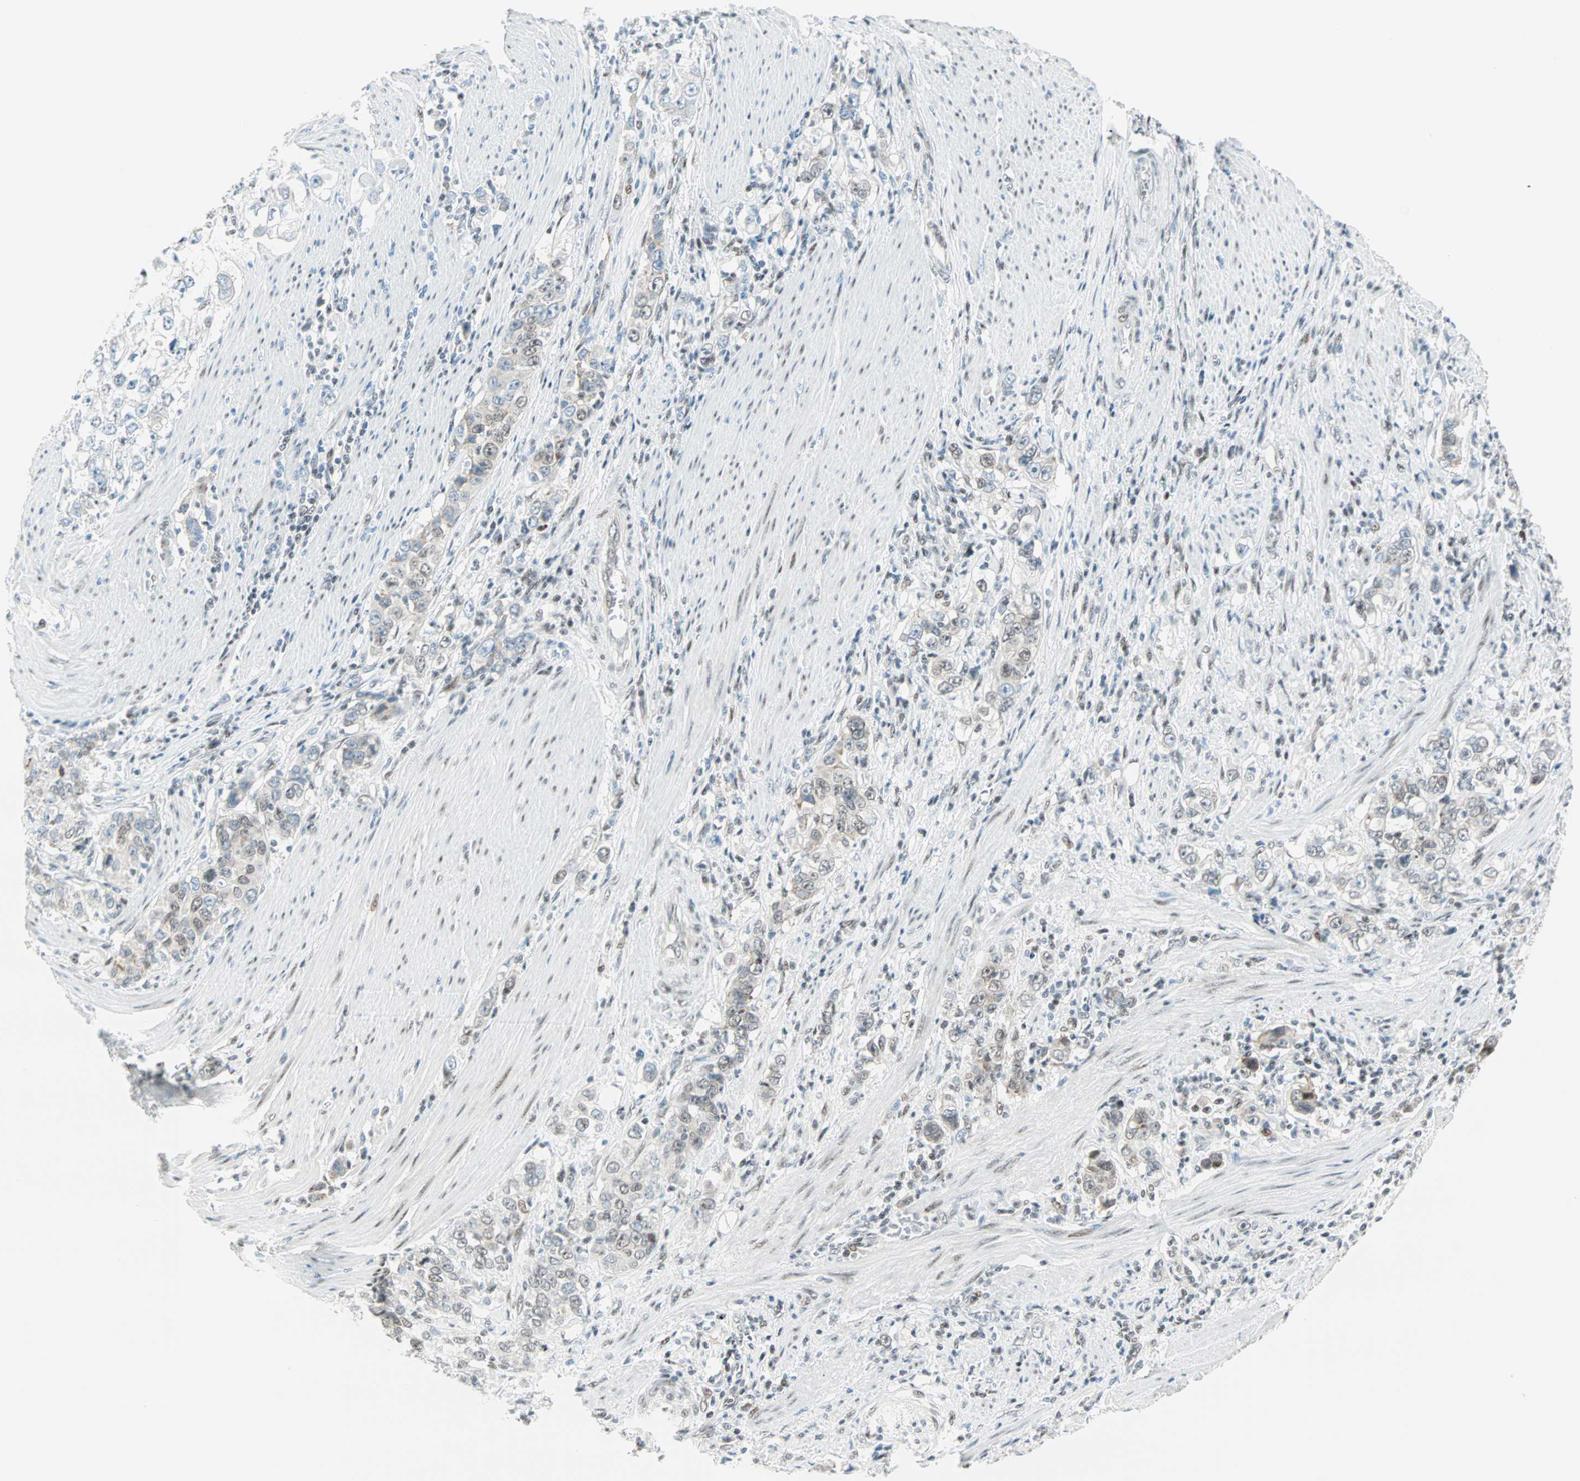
{"staining": {"intensity": "negative", "quantity": "none", "location": "none"}, "tissue": "stomach cancer", "cell_type": "Tumor cells", "image_type": "cancer", "snomed": [{"axis": "morphology", "description": "Adenocarcinoma, NOS"}, {"axis": "topography", "description": "Stomach, lower"}], "caption": "IHC photomicrograph of neoplastic tissue: stomach cancer stained with DAB reveals no significant protein positivity in tumor cells. The staining is performed using DAB (3,3'-diaminobenzidine) brown chromogen with nuclei counter-stained in using hematoxylin.", "gene": "PKNOX1", "patient": {"sex": "female", "age": 72}}